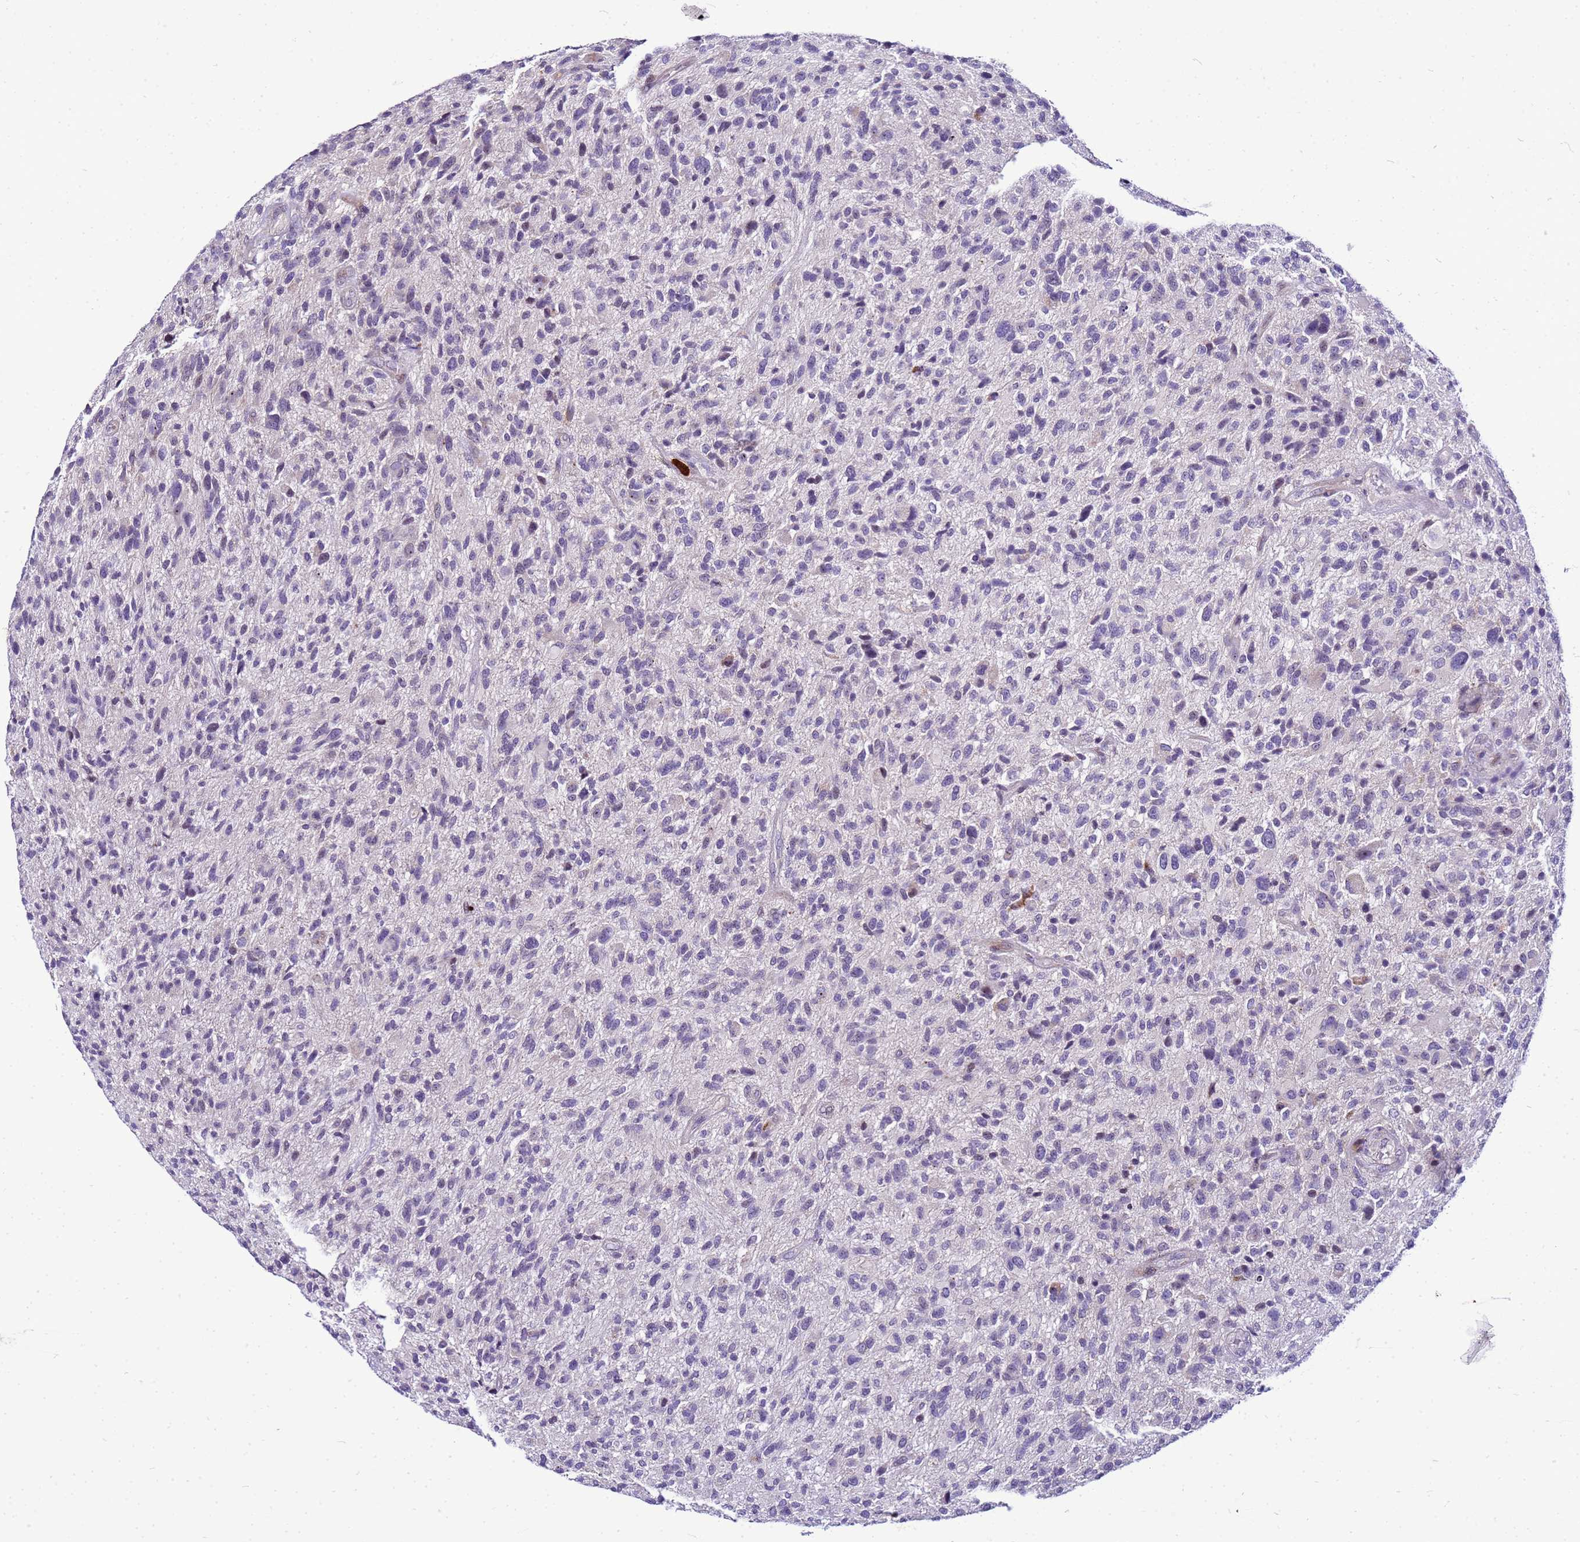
{"staining": {"intensity": "negative", "quantity": "none", "location": "none"}, "tissue": "glioma", "cell_type": "Tumor cells", "image_type": "cancer", "snomed": [{"axis": "morphology", "description": "Glioma, malignant, High grade"}, {"axis": "topography", "description": "Brain"}], "caption": "Immunohistochemistry image of human malignant glioma (high-grade) stained for a protein (brown), which exhibits no positivity in tumor cells. (Brightfield microscopy of DAB IHC at high magnification).", "gene": "VPS4B", "patient": {"sex": "male", "age": 47}}